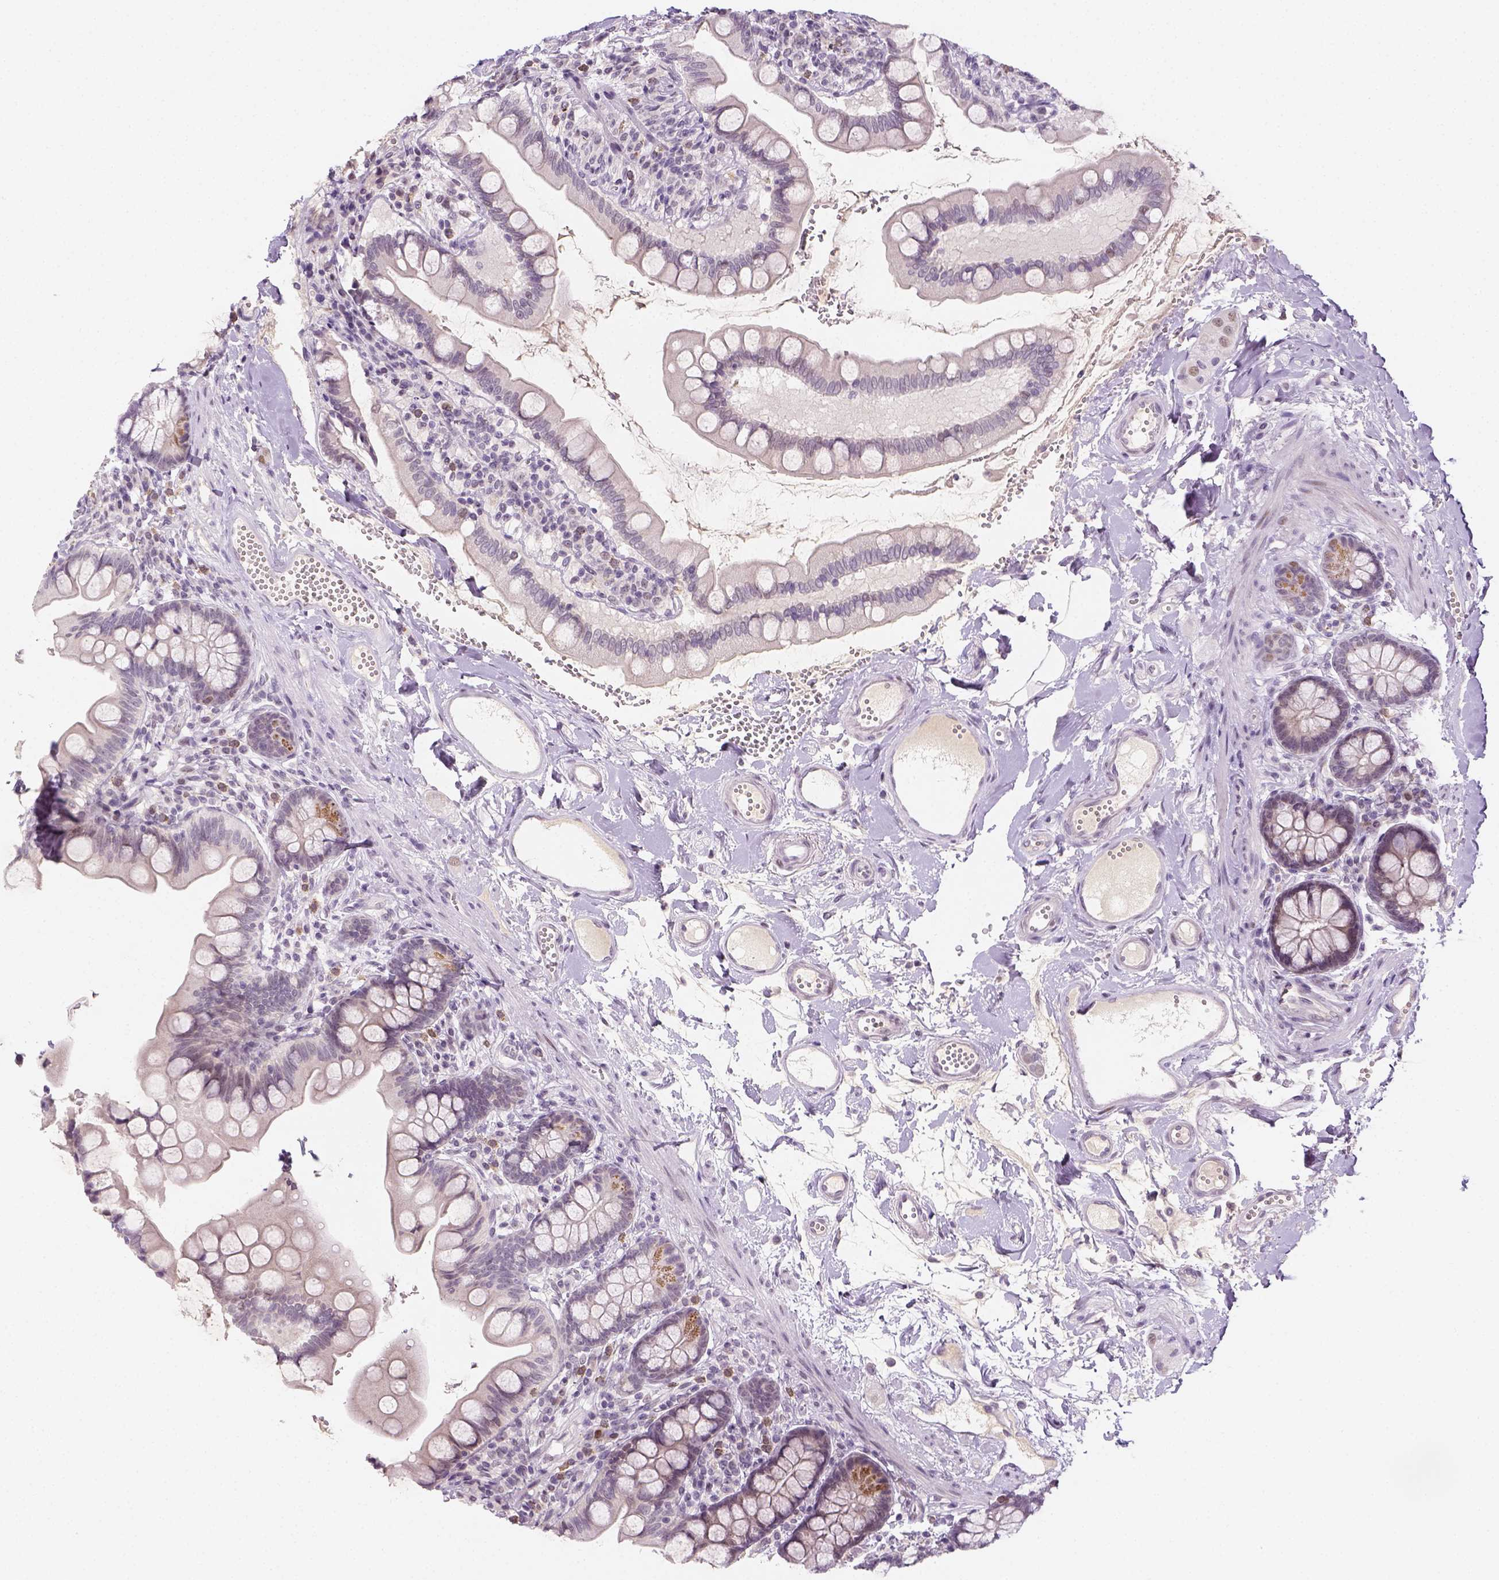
{"staining": {"intensity": "moderate", "quantity": "<25%", "location": "cytoplasmic/membranous"}, "tissue": "small intestine", "cell_type": "Glandular cells", "image_type": "normal", "snomed": [{"axis": "morphology", "description": "Normal tissue, NOS"}, {"axis": "topography", "description": "Small intestine"}], "caption": "This photomicrograph displays unremarkable small intestine stained with immunohistochemistry to label a protein in brown. The cytoplasmic/membranous of glandular cells show moderate positivity for the protein. Nuclei are counter-stained blue.", "gene": "MAGEB3", "patient": {"sex": "female", "age": 56}}